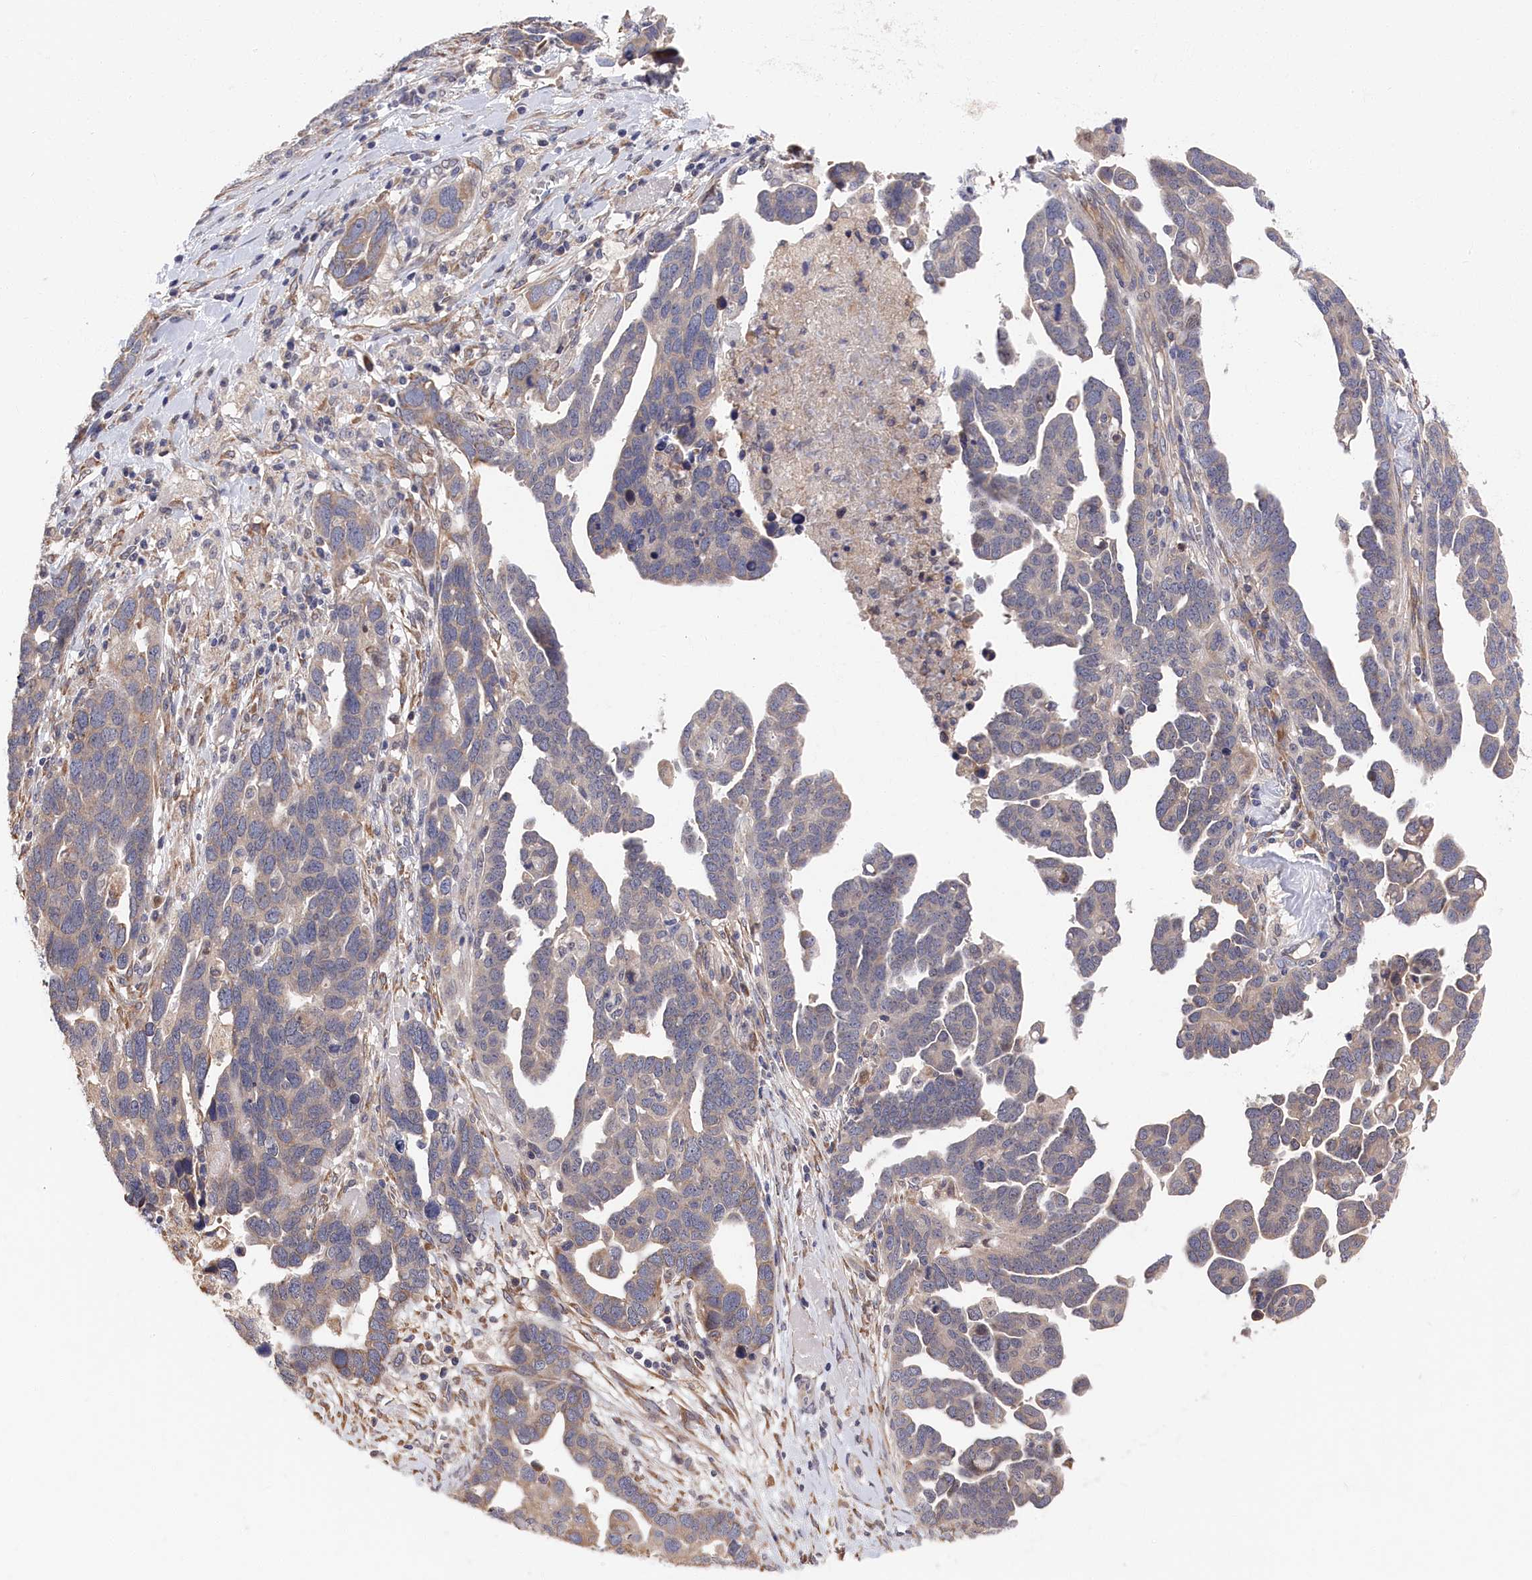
{"staining": {"intensity": "weak", "quantity": "<25%", "location": "cytoplasmic/membranous"}, "tissue": "ovarian cancer", "cell_type": "Tumor cells", "image_type": "cancer", "snomed": [{"axis": "morphology", "description": "Cystadenocarcinoma, serous, NOS"}, {"axis": "topography", "description": "Ovary"}], "caption": "High magnification brightfield microscopy of ovarian cancer (serous cystadenocarcinoma) stained with DAB (brown) and counterstained with hematoxylin (blue): tumor cells show no significant expression.", "gene": "CYB5D2", "patient": {"sex": "female", "age": 54}}